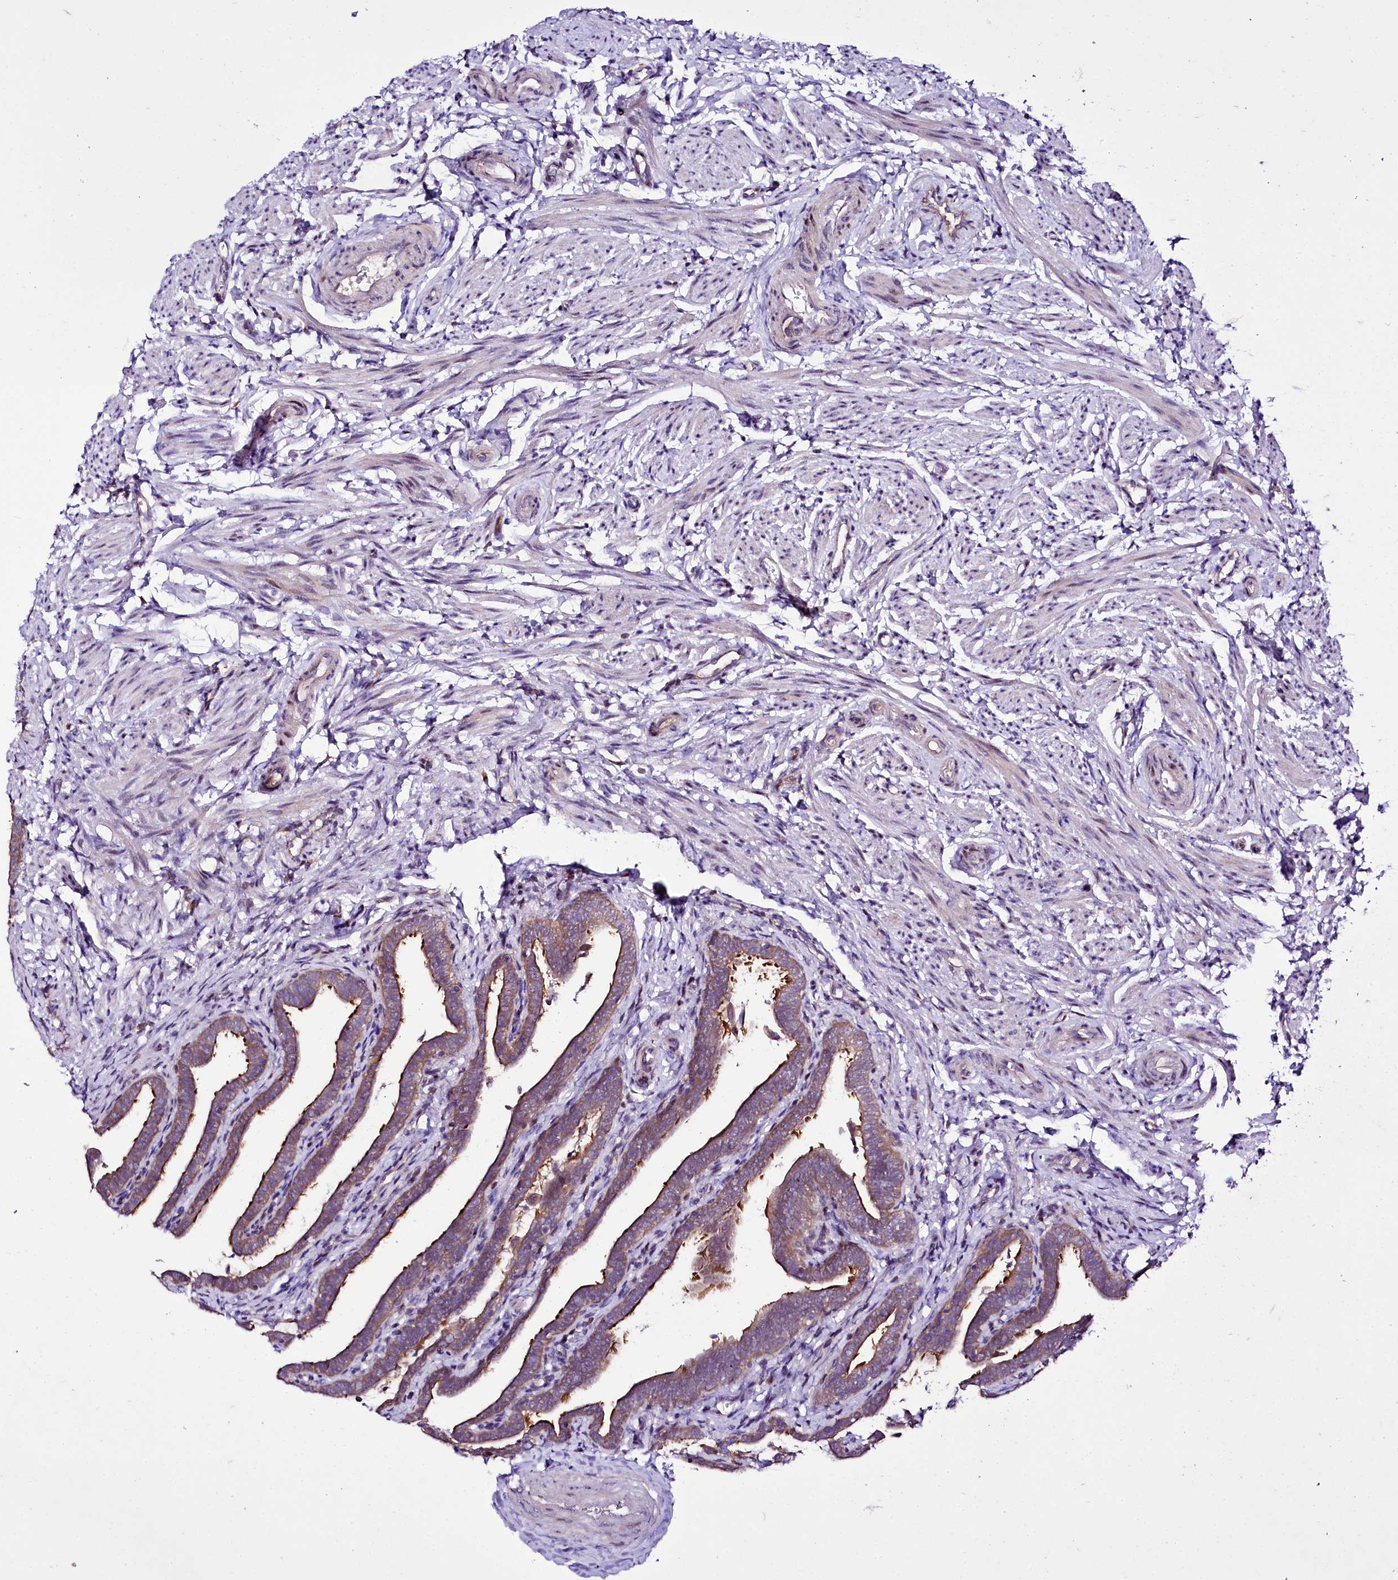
{"staining": {"intensity": "moderate", "quantity": ">75%", "location": "cytoplasmic/membranous"}, "tissue": "fallopian tube", "cell_type": "Glandular cells", "image_type": "normal", "snomed": [{"axis": "morphology", "description": "Normal tissue, NOS"}, {"axis": "topography", "description": "Fallopian tube"}], "caption": "Approximately >75% of glandular cells in unremarkable human fallopian tube show moderate cytoplasmic/membranous protein expression as visualized by brown immunohistochemical staining.", "gene": "ZC3H12C", "patient": {"sex": "female", "age": 36}}